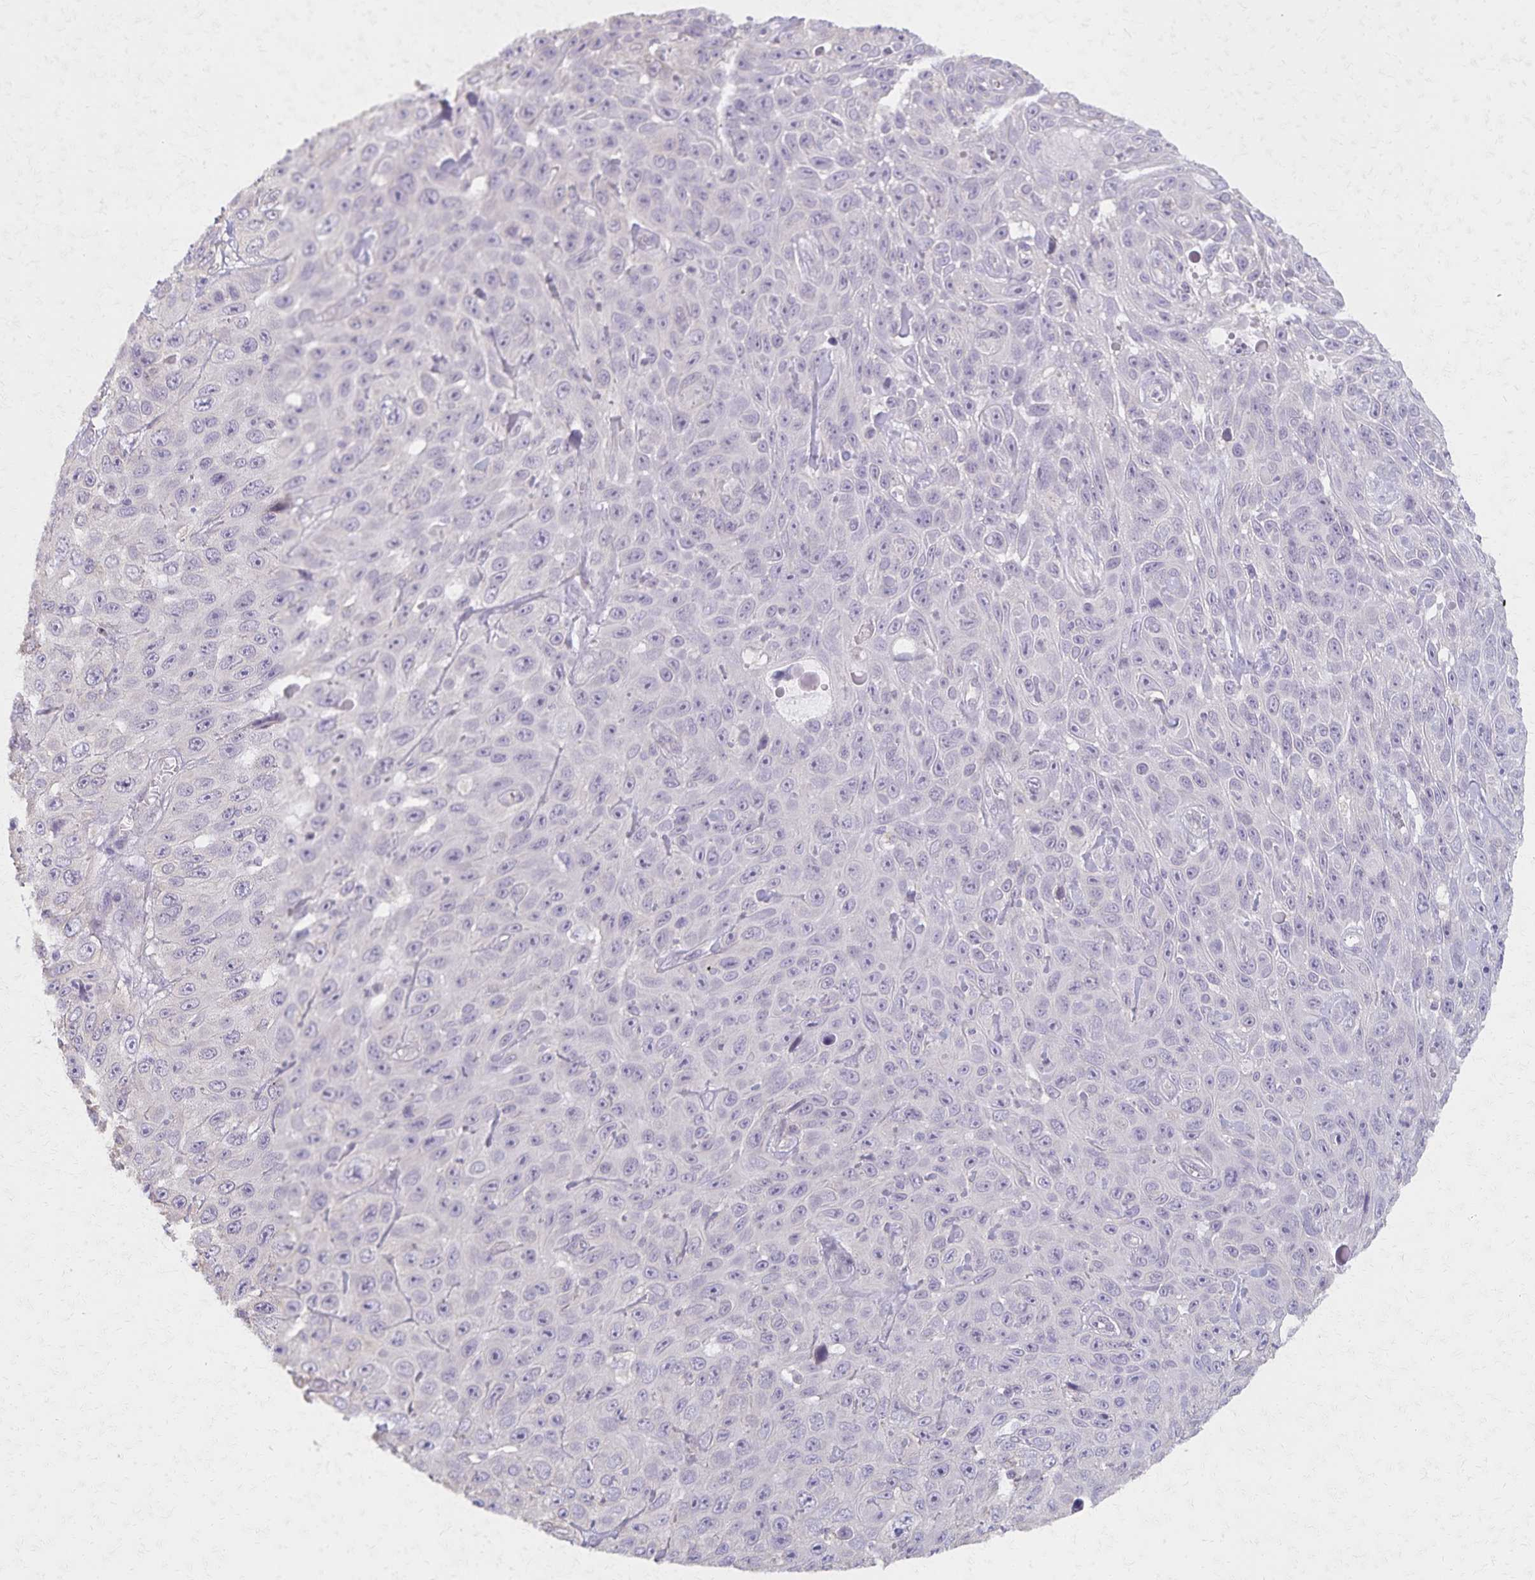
{"staining": {"intensity": "negative", "quantity": "none", "location": "none"}, "tissue": "skin cancer", "cell_type": "Tumor cells", "image_type": "cancer", "snomed": [{"axis": "morphology", "description": "Squamous cell carcinoma, NOS"}, {"axis": "topography", "description": "Skin"}], "caption": "High magnification brightfield microscopy of skin squamous cell carcinoma stained with DAB (3,3'-diaminobenzidine) (brown) and counterstained with hematoxylin (blue): tumor cells show no significant staining.", "gene": "KISS1", "patient": {"sex": "male", "age": 82}}